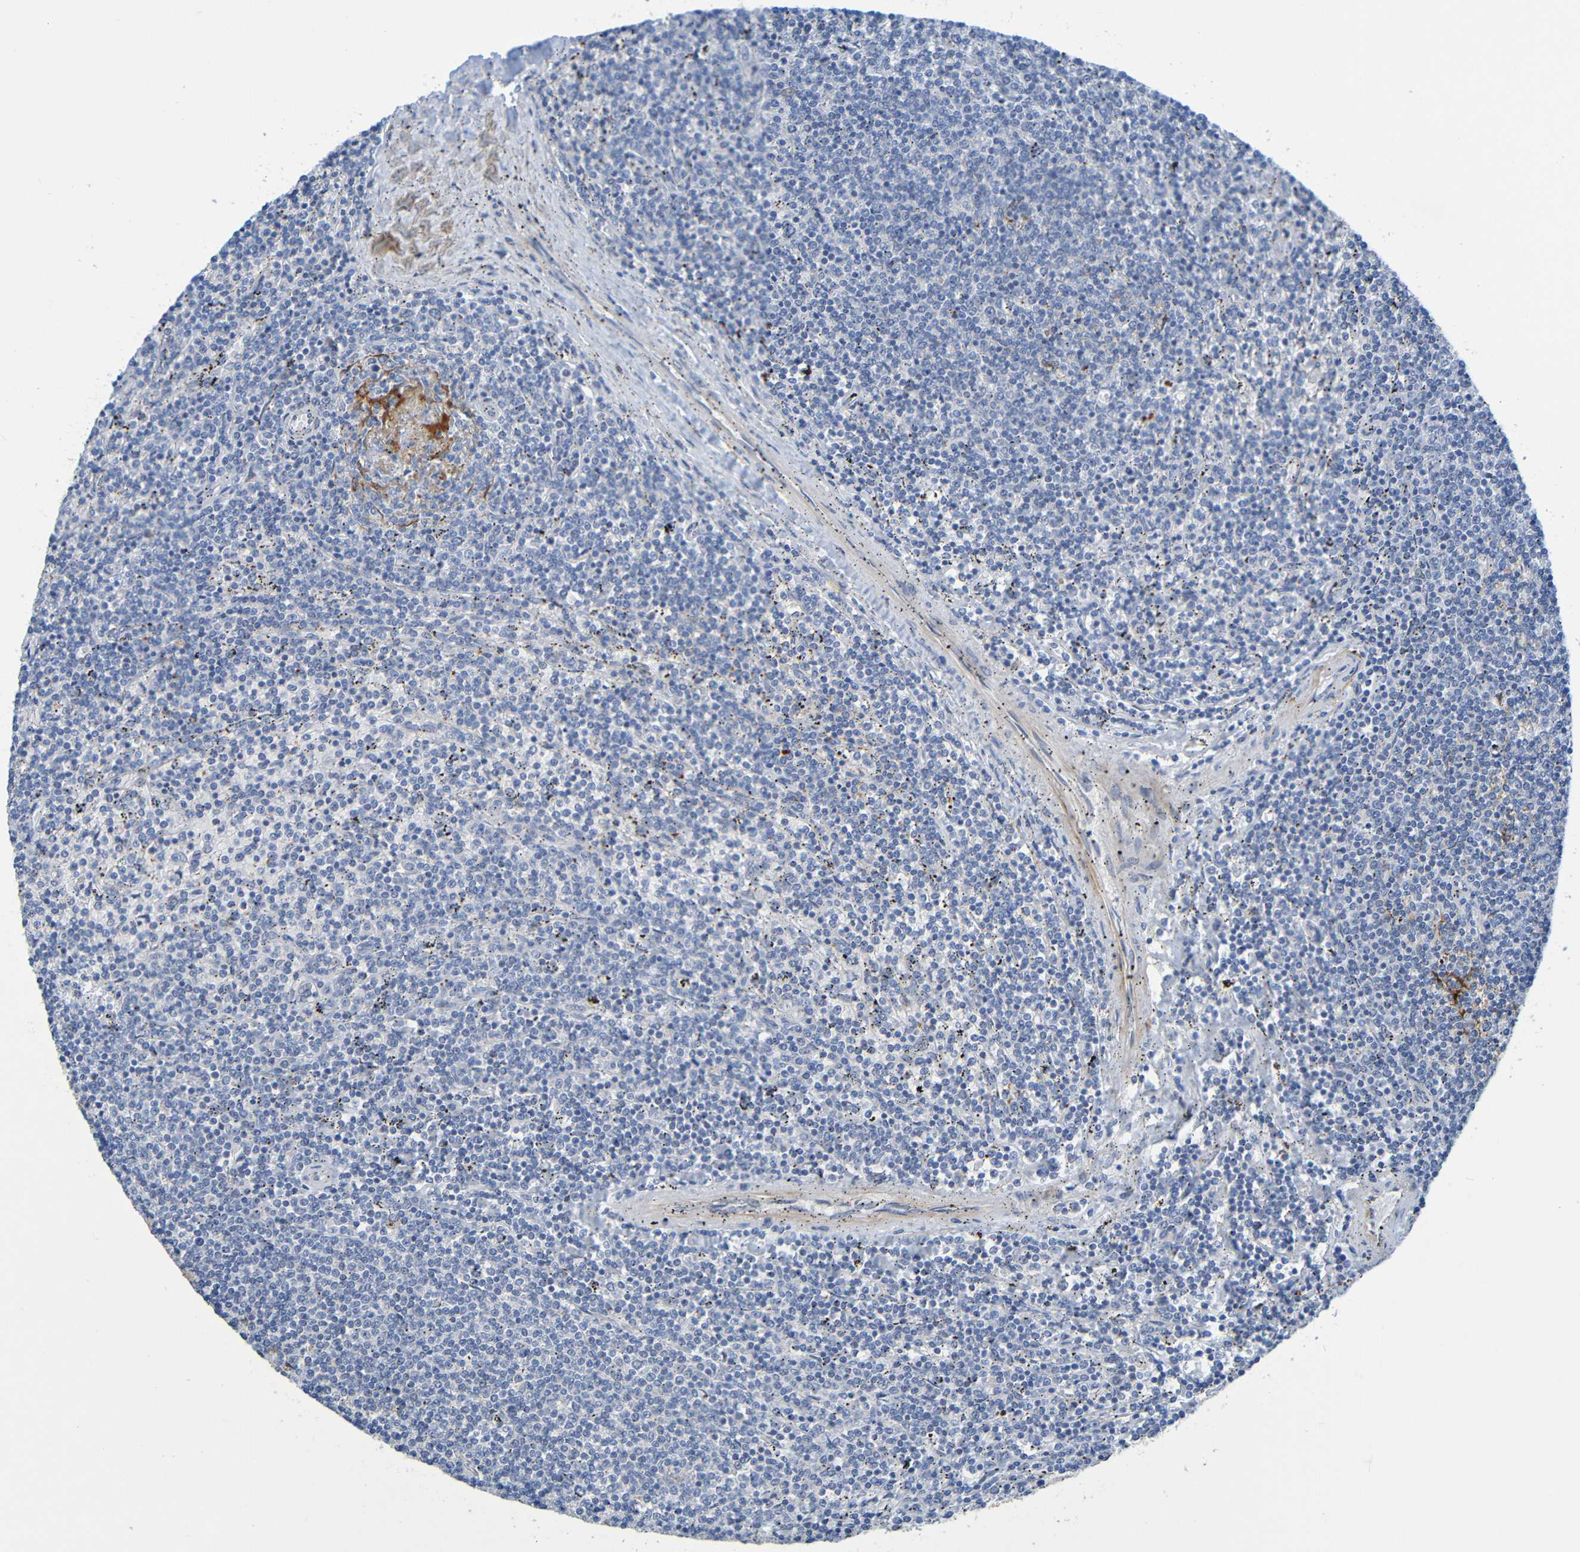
{"staining": {"intensity": "negative", "quantity": "none", "location": "none"}, "tissue": "lymphoma", "cell_type": "Tumor cells", "image_type": "cancer", "snomed": [{"axis": "morphology", "description": "Malignant lymphoma, non-Hodgkin's type, Low grade"}, {"axis": "topography", "description": "Spleen"}], "caption": "Tumor cells show no significant positivity in low-grade malignant lymphoma, non-Hodgkin's type.", "gene": "IL10", "patient": {"sex": "female", "age": 50}}